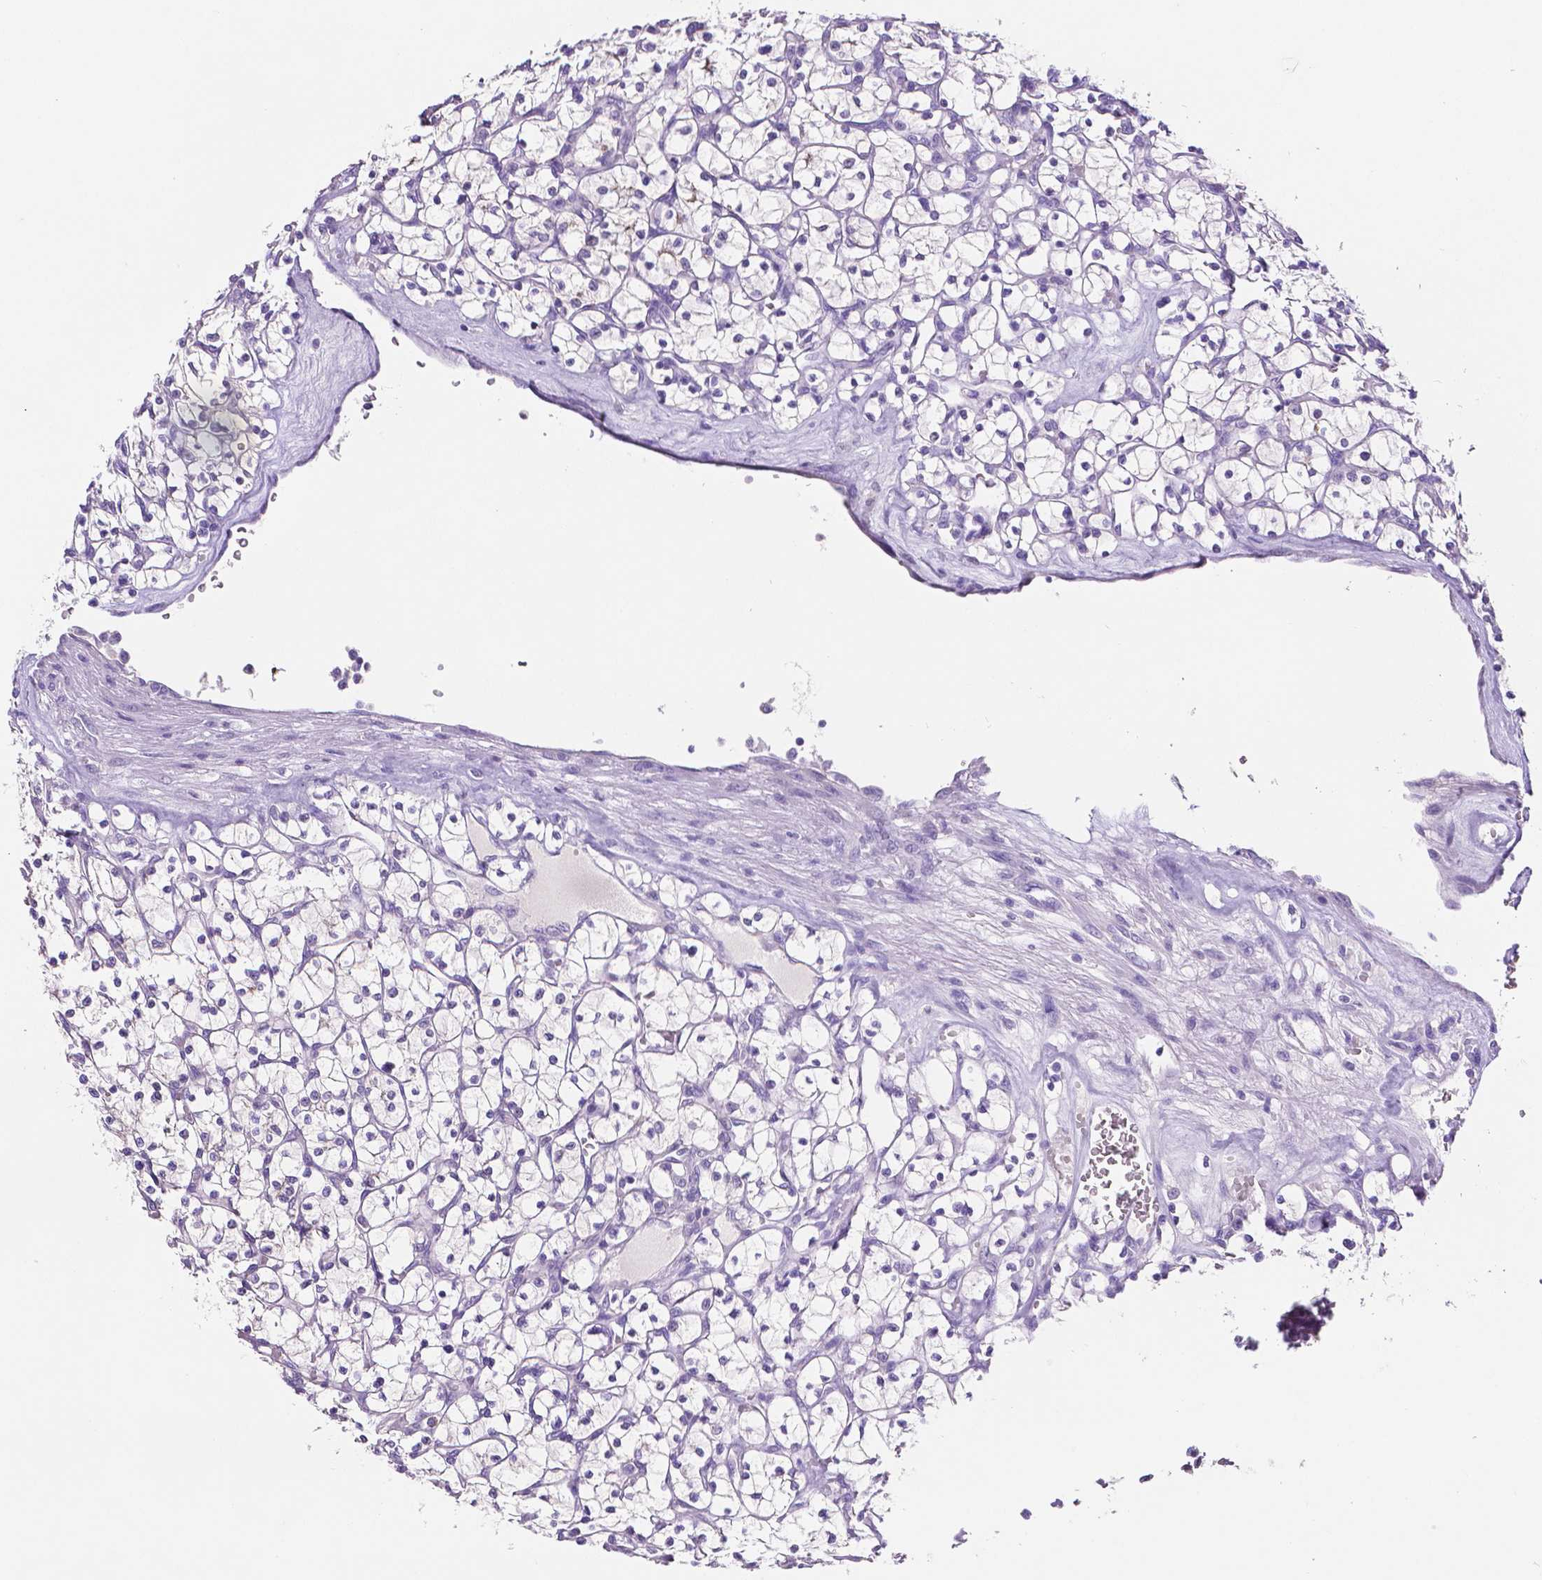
{"staining": {"intensity": "negative", "quantity": "none", "location": "none"}, "tissue": "renal cancer", "cell_type": "Tumor cells", "image_type": "cancer", "snomed": [{"axis": "morphology", "description": "Adenocarcinoma, NOS"}, {"axis": "topography", "description": "Kidney"}], "caption": "A photomicrograph of renal cancer (adenocarcinoma) stained for a protein demonstrates no brown staining in tumor cells.", "gene": "SLC22A2", "patient": {"sex": "female", "age": 64}}